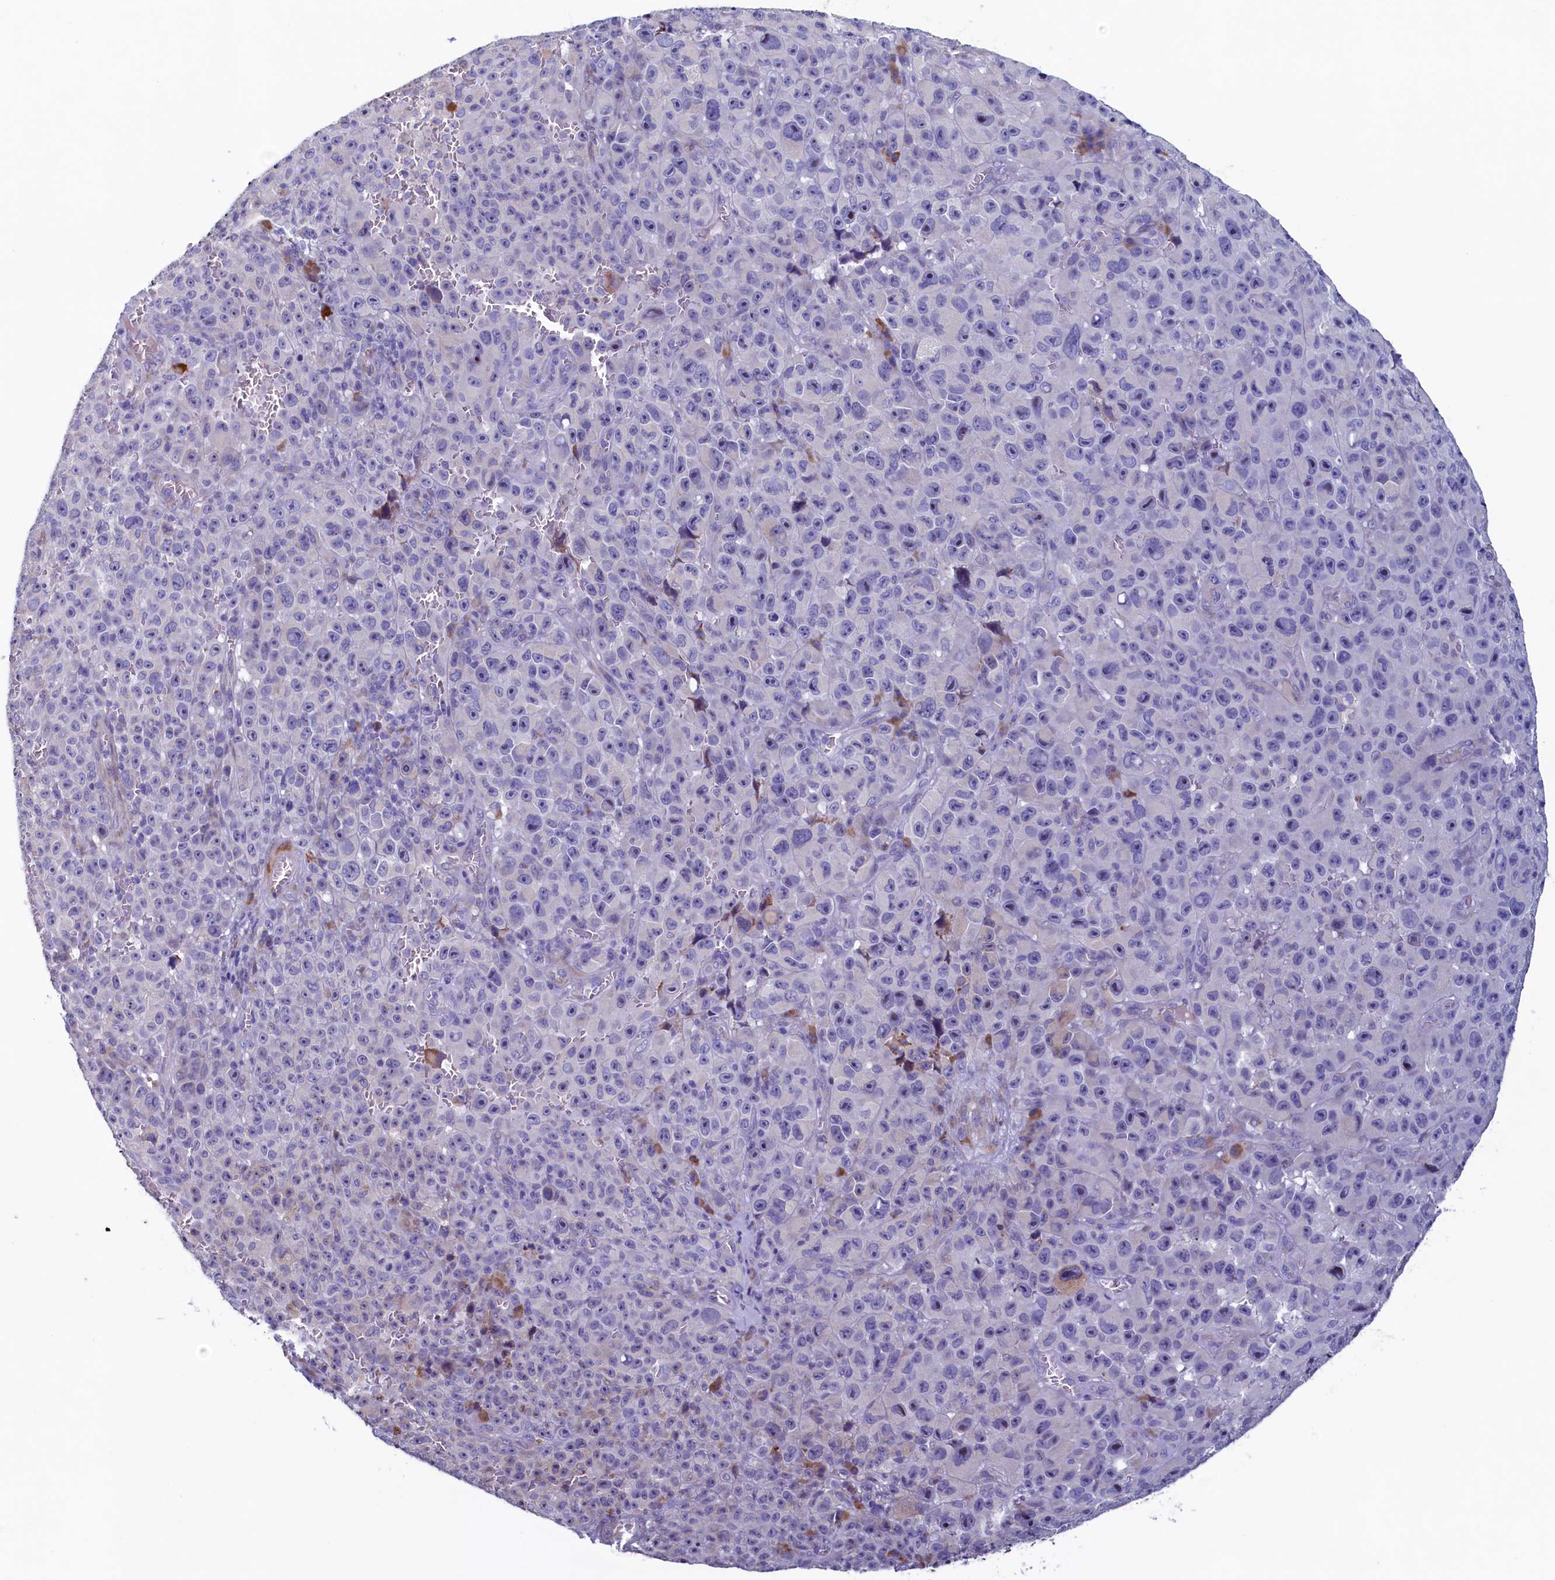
{"staining": {"intensity": "negative", "quantity": "none", "location": "none"}, "tissue": "melanoma", "cell_type": "Tumor cells", "image_type": "cancer", "snomed": [{"axis": "morphology", "description": "Malignant melanoma, NOS"}, {"axis": "topography", "description": "Skin"}], "caption": "IHC histopathology image of human melanoma stained for a protein (brown), which displays no staining in tumor cells. (DAB (3,3'-diaminobenzidine) immunohistochemistry (IHC) with hematoxylin counter stain).", "gene": "CBLIF", "patient": {"sex": "female", "age": 82}}